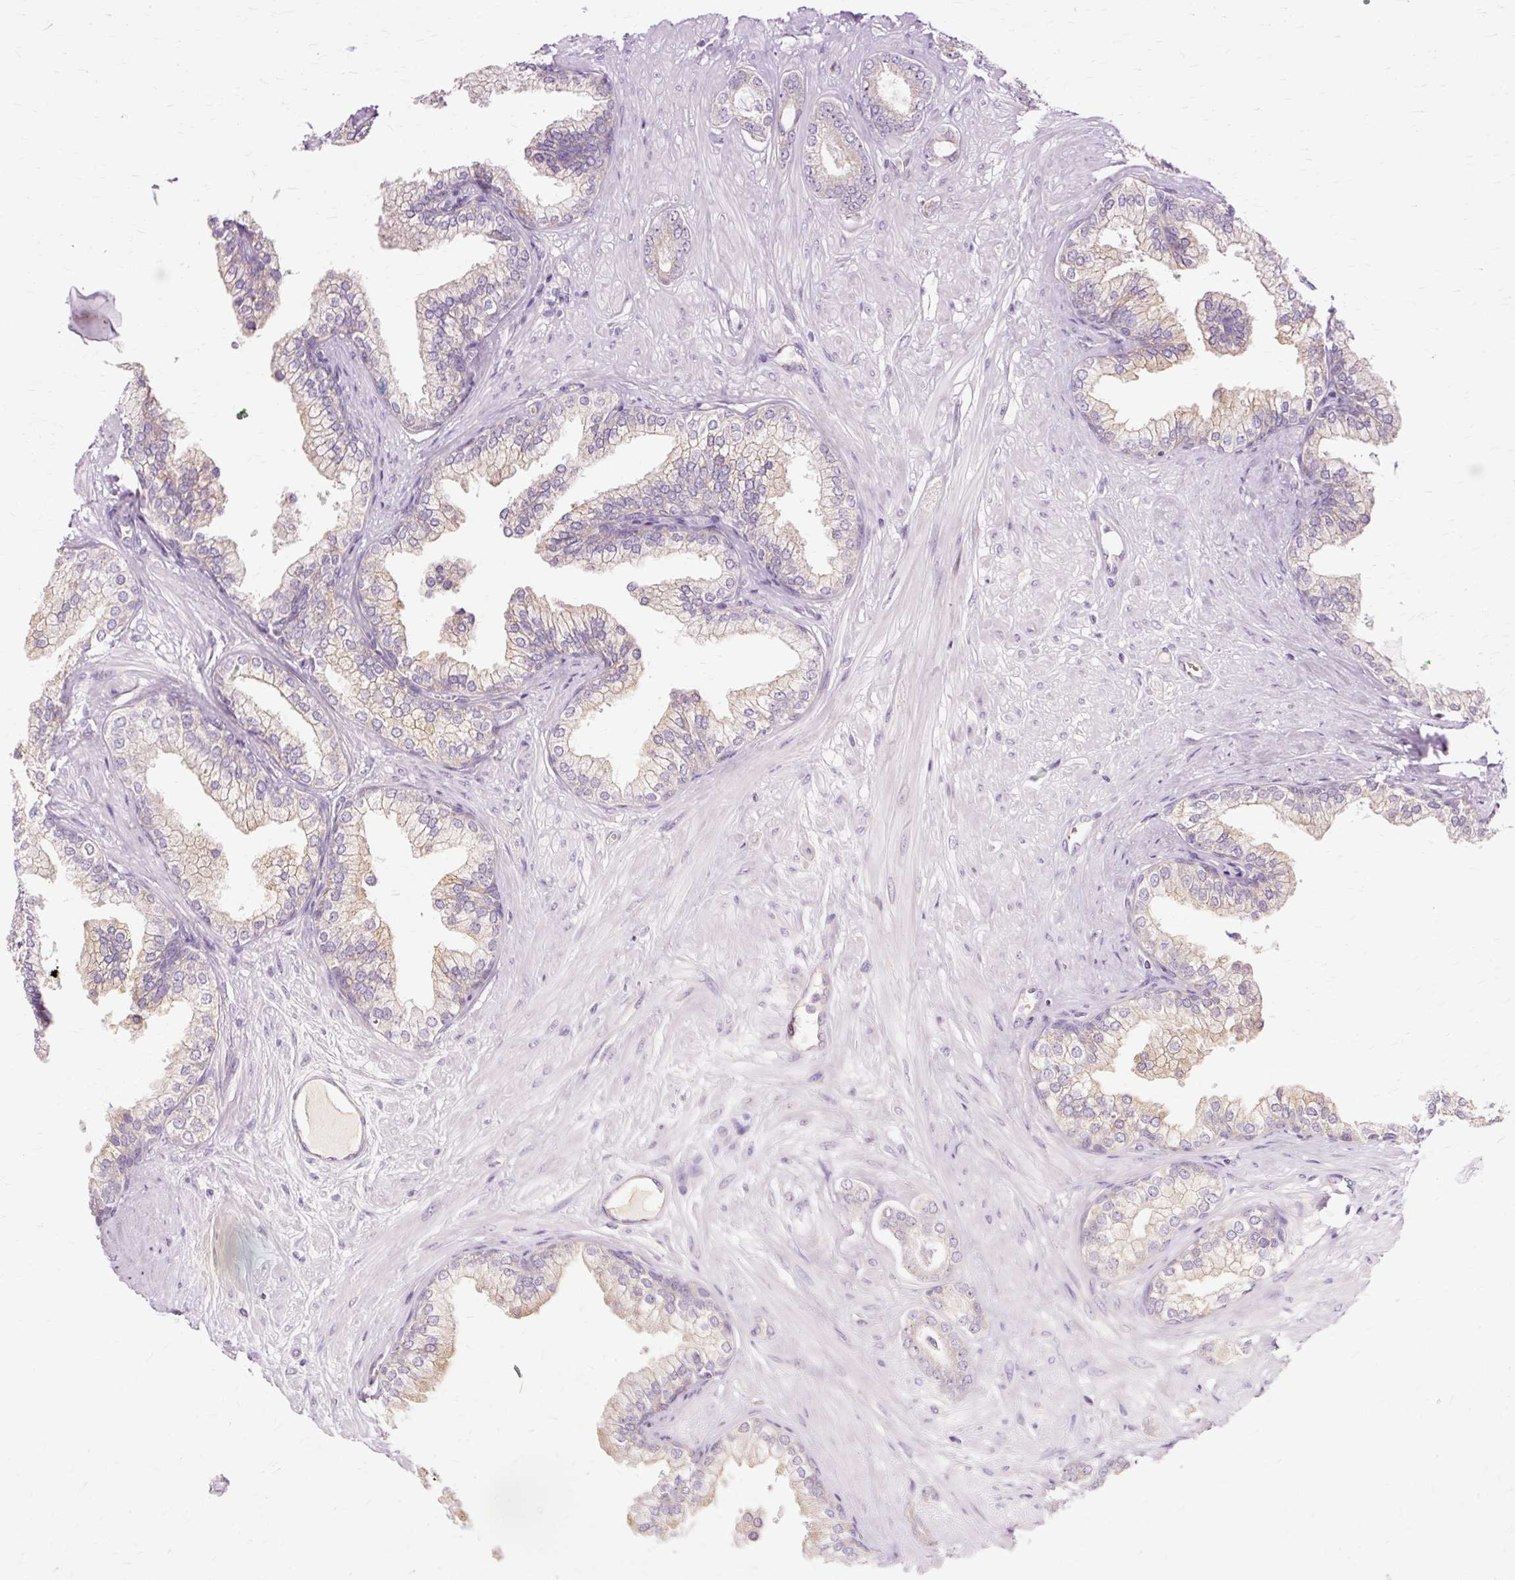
{"staining": {"intensity": "moderate", "quantity": "25%-75%", "location": "cytoplasmic/membranous"}, "tissue": "prostate cancer", "cell_type": "Tumor cells", "image_type": "cancer", "snomed": [{"axis": "morphology", "description": "Adenocarcinoma, Low grade"}, {"axis": "topography", "description": "Prostate"}], "caption": "Immunohistochemical staining of prostate cancer (low-grade adenocarcinoma) exhibits moderate cytoplasmic/membranous protein expression in approximately 25%-75% of tumor cells.", "gene": "PDZD2", "patient": {"sex": "male", "age": 60}}